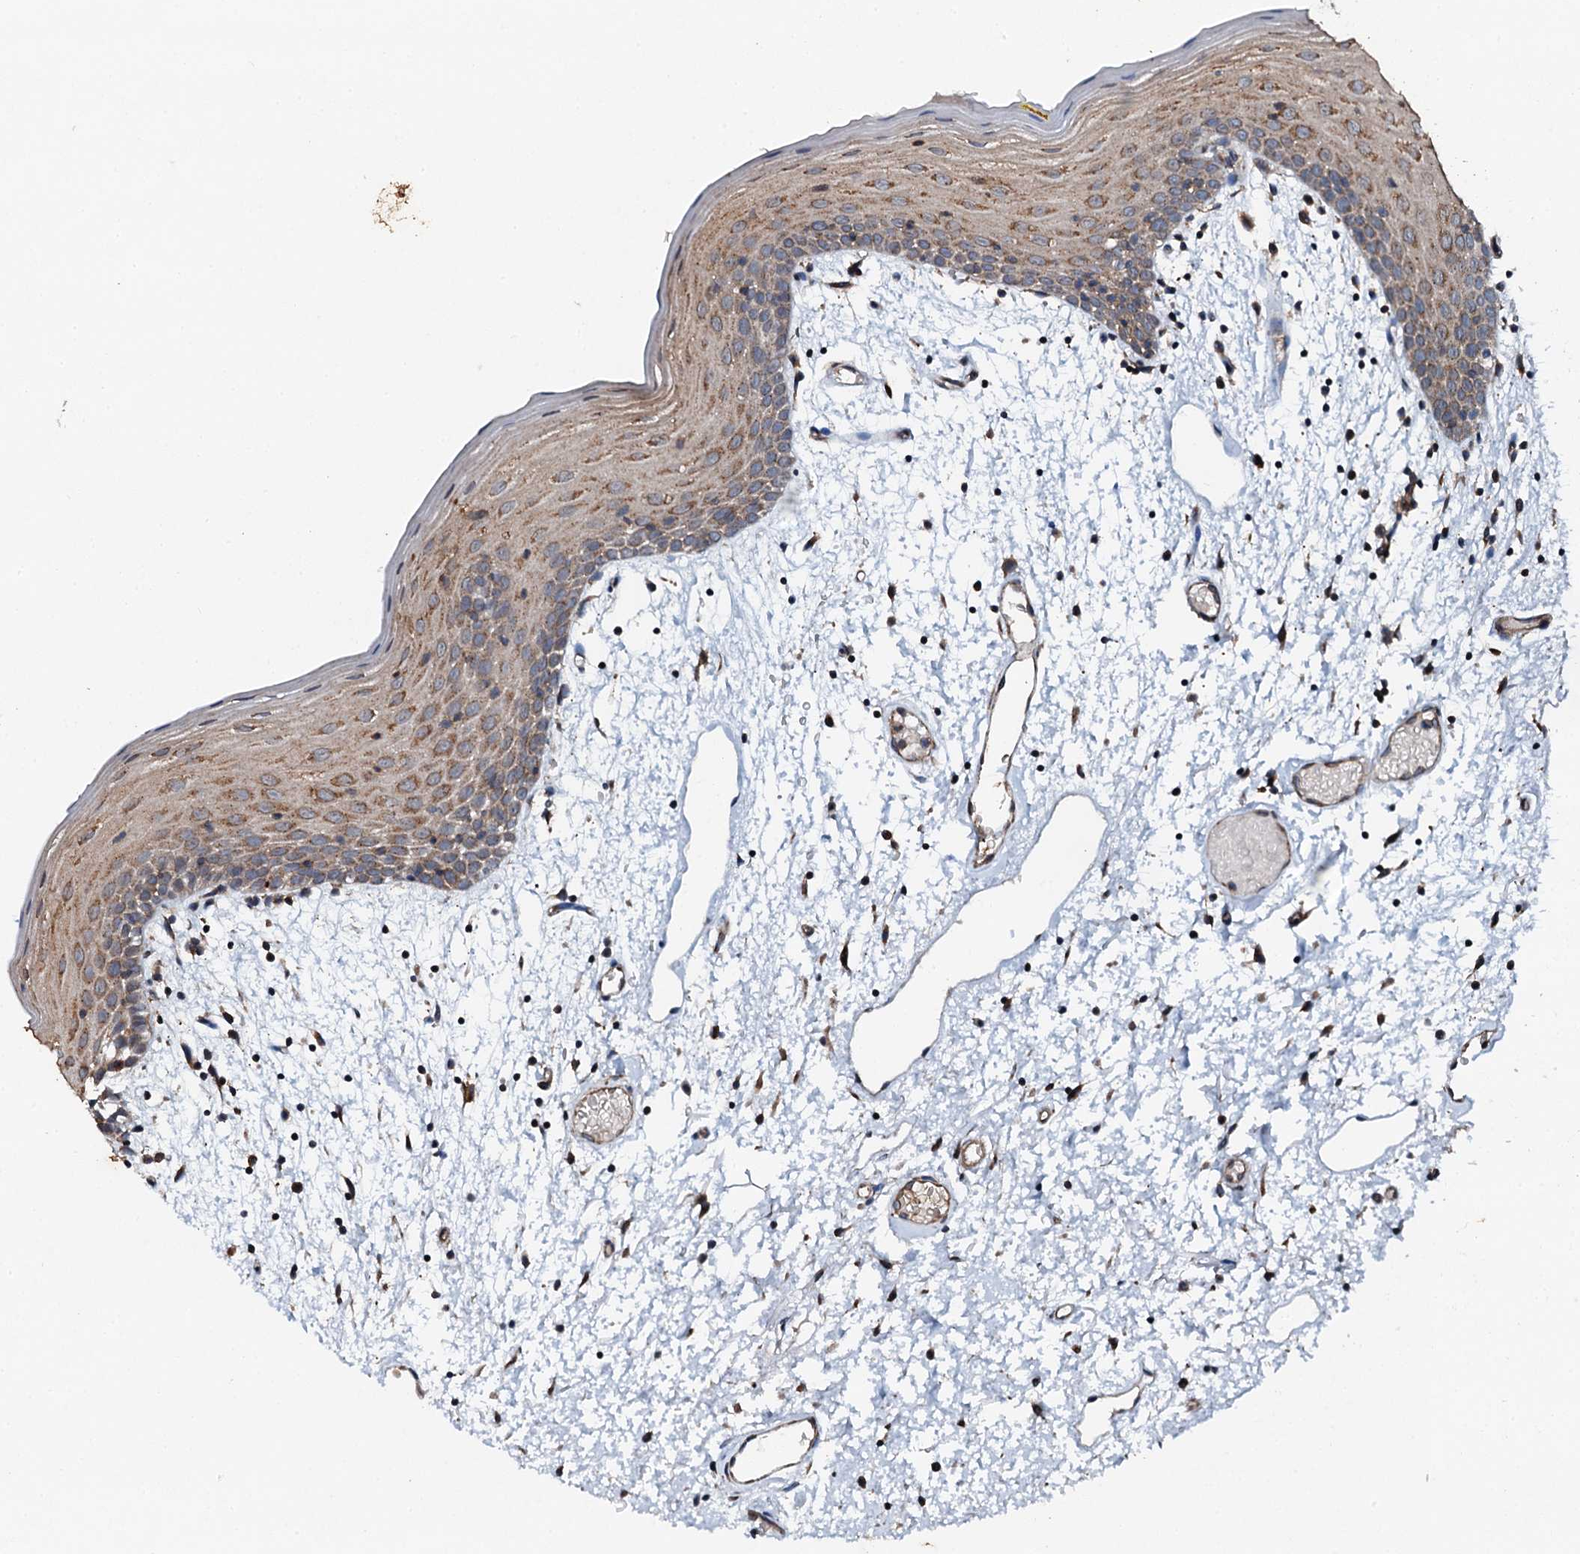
{"staining": {"intensity": "moderate", "quantity": ">75%", "location": "cytoplasmic/membranous"}, "tissue": "oral mucosa", "cell_type": "Squamous epithelial cells", "image_type": "normal", "snomed": [{"axis": "morphology", "description": "Normal tissue, NOS"}, {"axis": "topography", "description": "Skeletal muscle"}, {"axis": "topography", "description": "Oral tissue"}, {"axis": "topography", "description": "Salivary gland"}, {"axis": "topography", "description": "Peripheral nerve tissue"}], "caption": "Immunohistochemical staining of normal human oral mucosa reveals >75% levels of moderate cytoplasmic/membranous protein staining in about >75% of squamous epithelial cells.", "gene": "EDC4", "patient": {"sex": "male", "age": 54}}